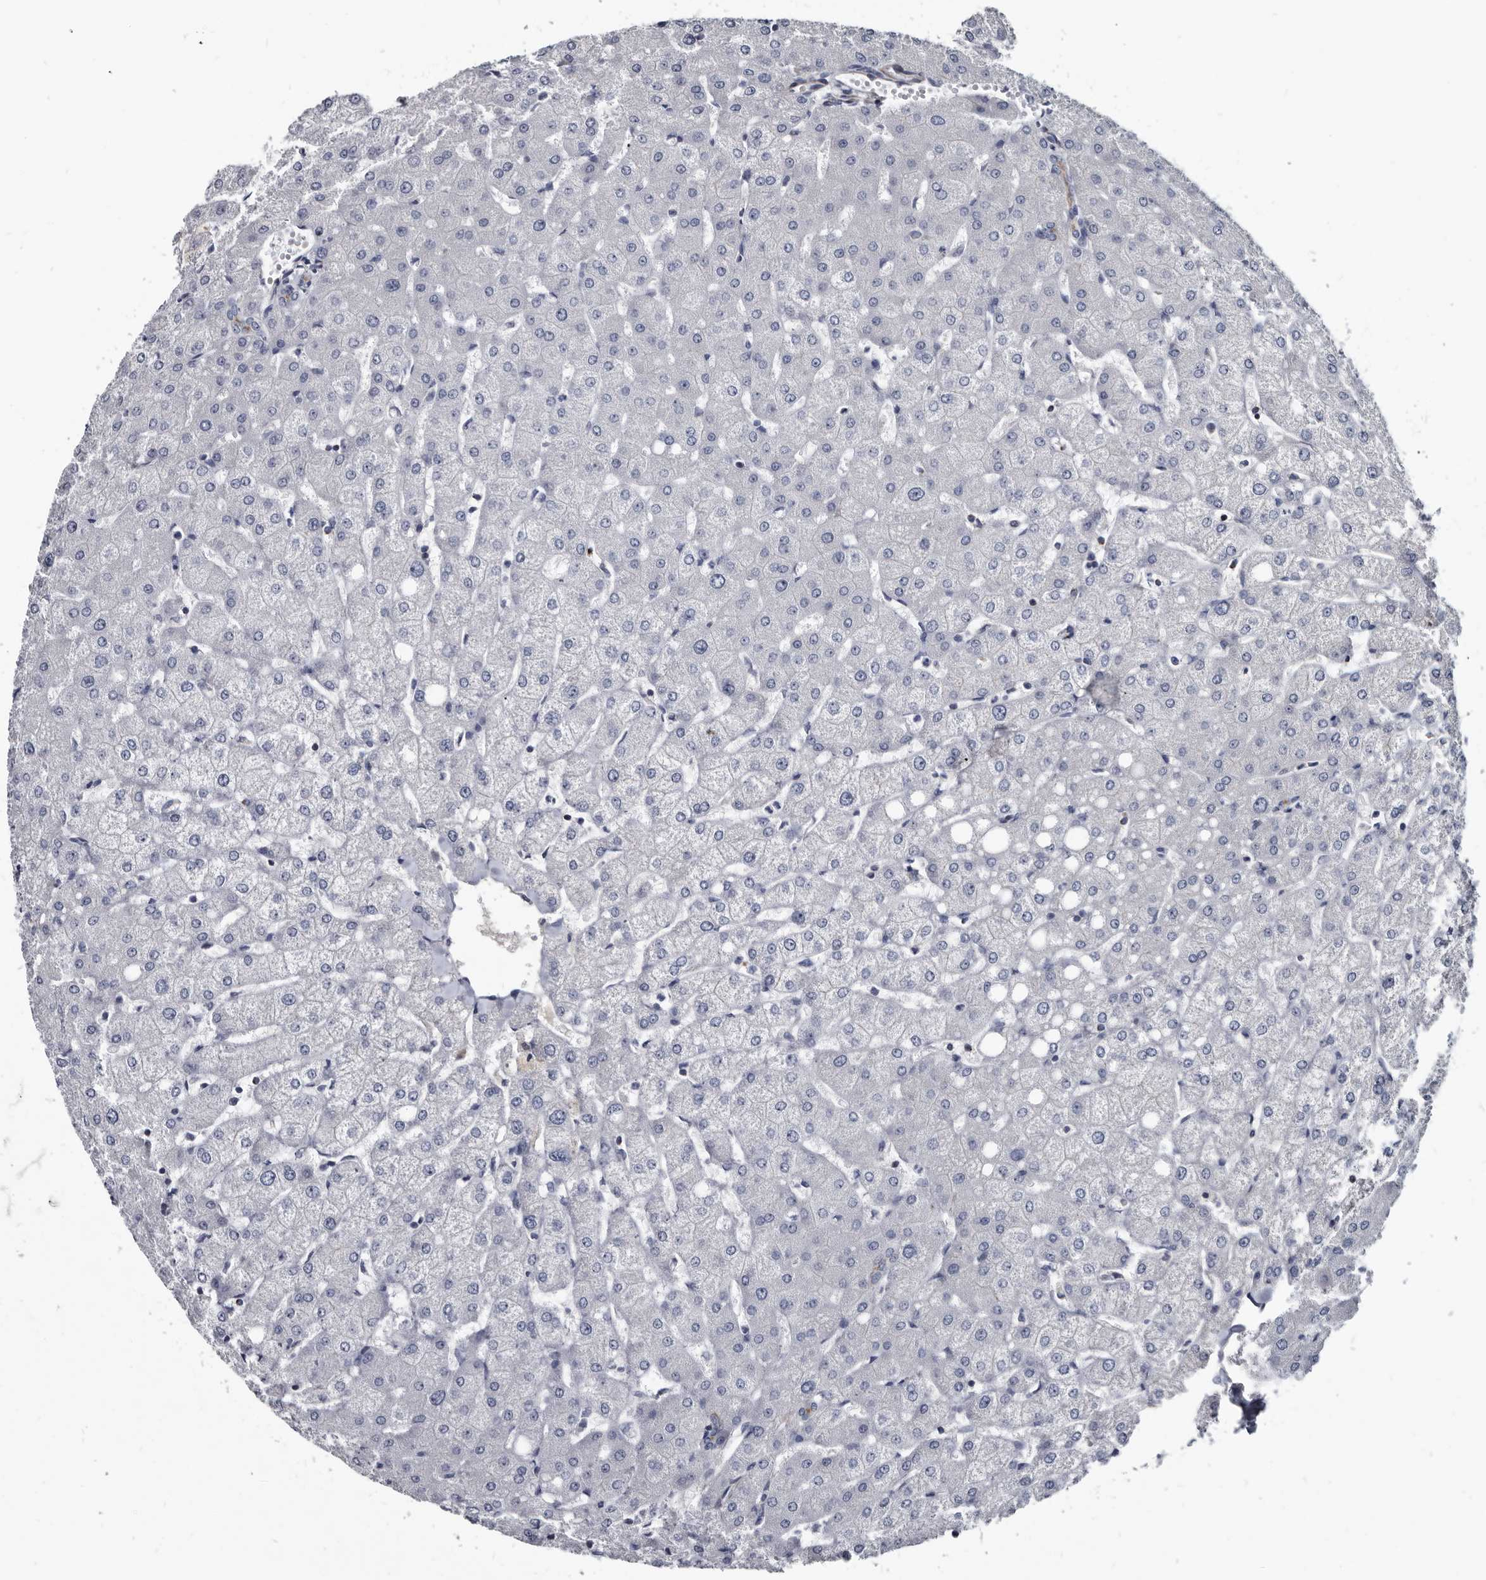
{"staining": {"intensity": "negative", "quantity": "none", "location": "none"}, "tissue": "liver", "cell_type": "Cholangiocytes", "image_type": "normal", "snomed": [{"axis": "morphology", "description": "Normal tissue, NOS"}, {"axis": "topography", "description": "Liver"}], "caption": "Immunohistochemical staining of unremarkable liver exhibits no significant positivity in cholangiocytes.", "gene": "PRSS8", "patient": {"sex": "female", "age": 54}}